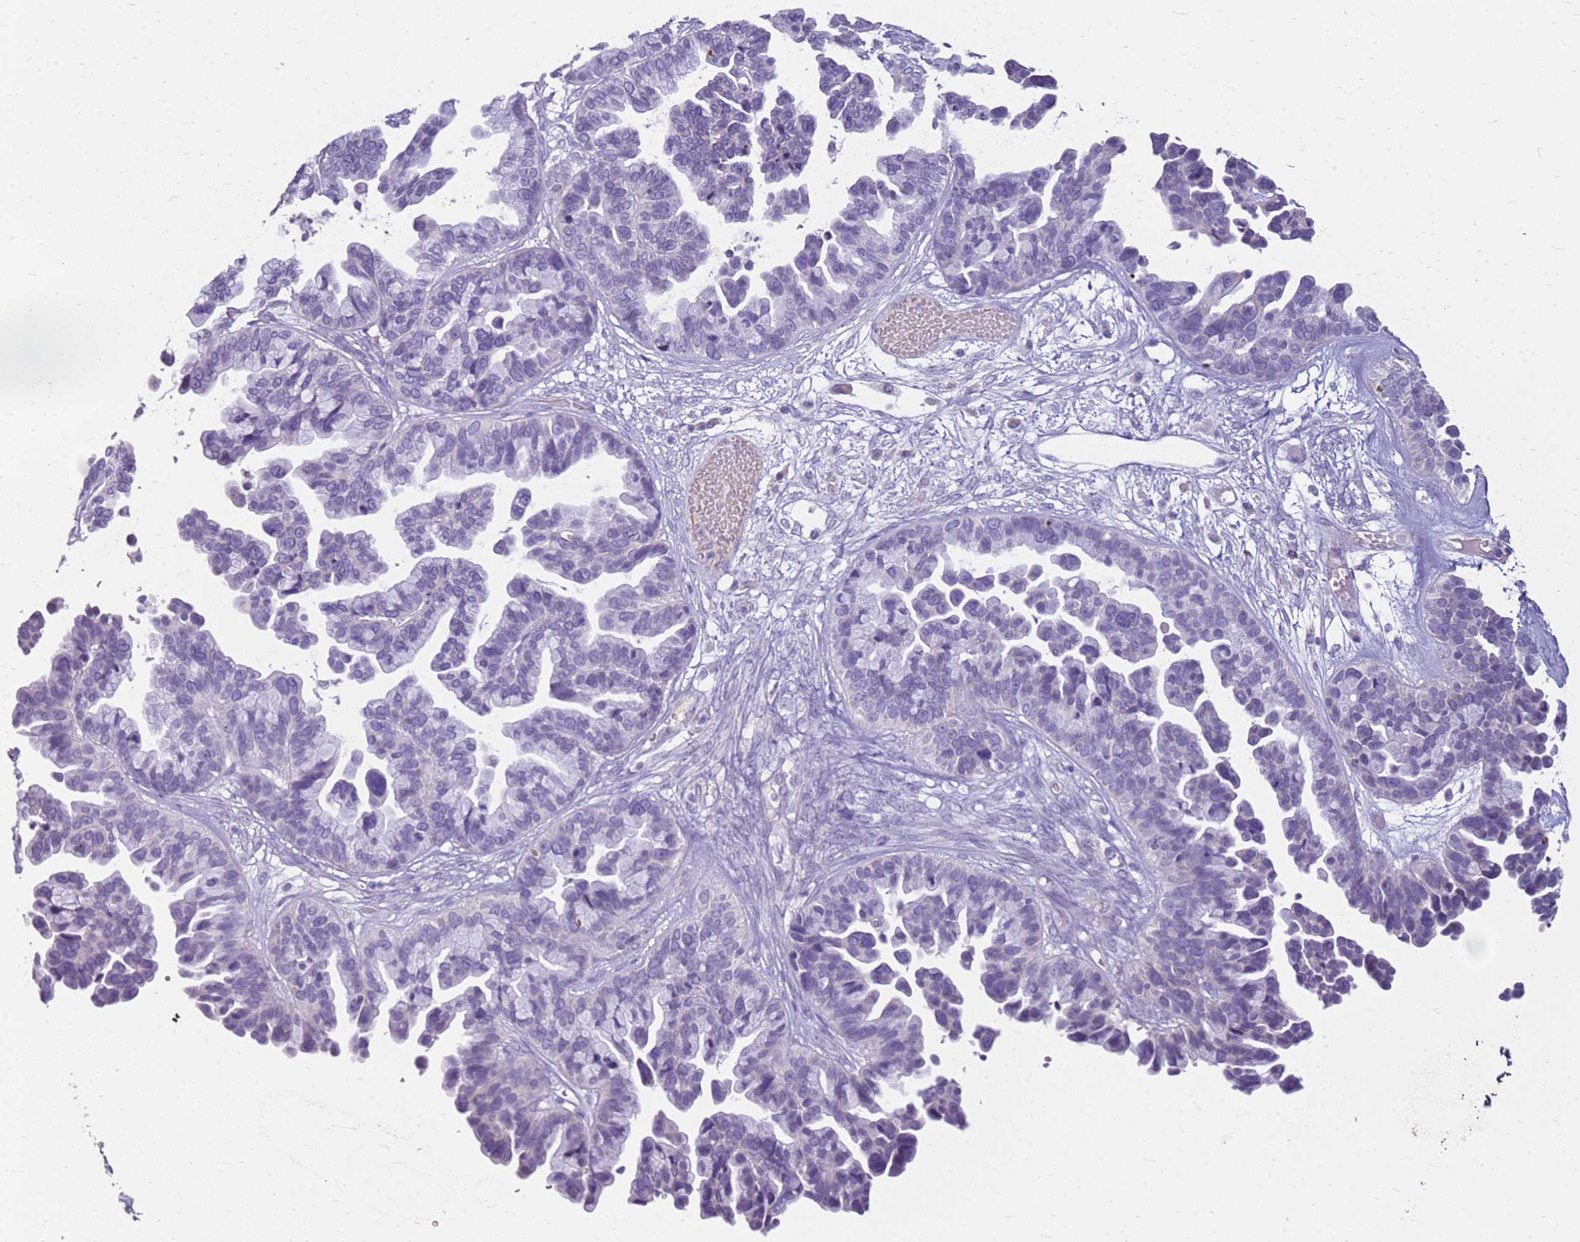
{"staining": {"intensity": "negative", "quantity": "none", "location": "none"}, "tissue": "ovarian cancer", "cell_type": "Tumor cells", "image_type": "cancer", "snomed": [{"axis": "morphology", "description": "Cystadenocarcinoma, serous, NOS"}, {"axis": "topography", "description": "Ovary"}], "caption": "IHC of human ovarian cancer shows no positivity in tumor cells.", "gene": "FABP2", "patient": {"sex": "female", "age": 56}}